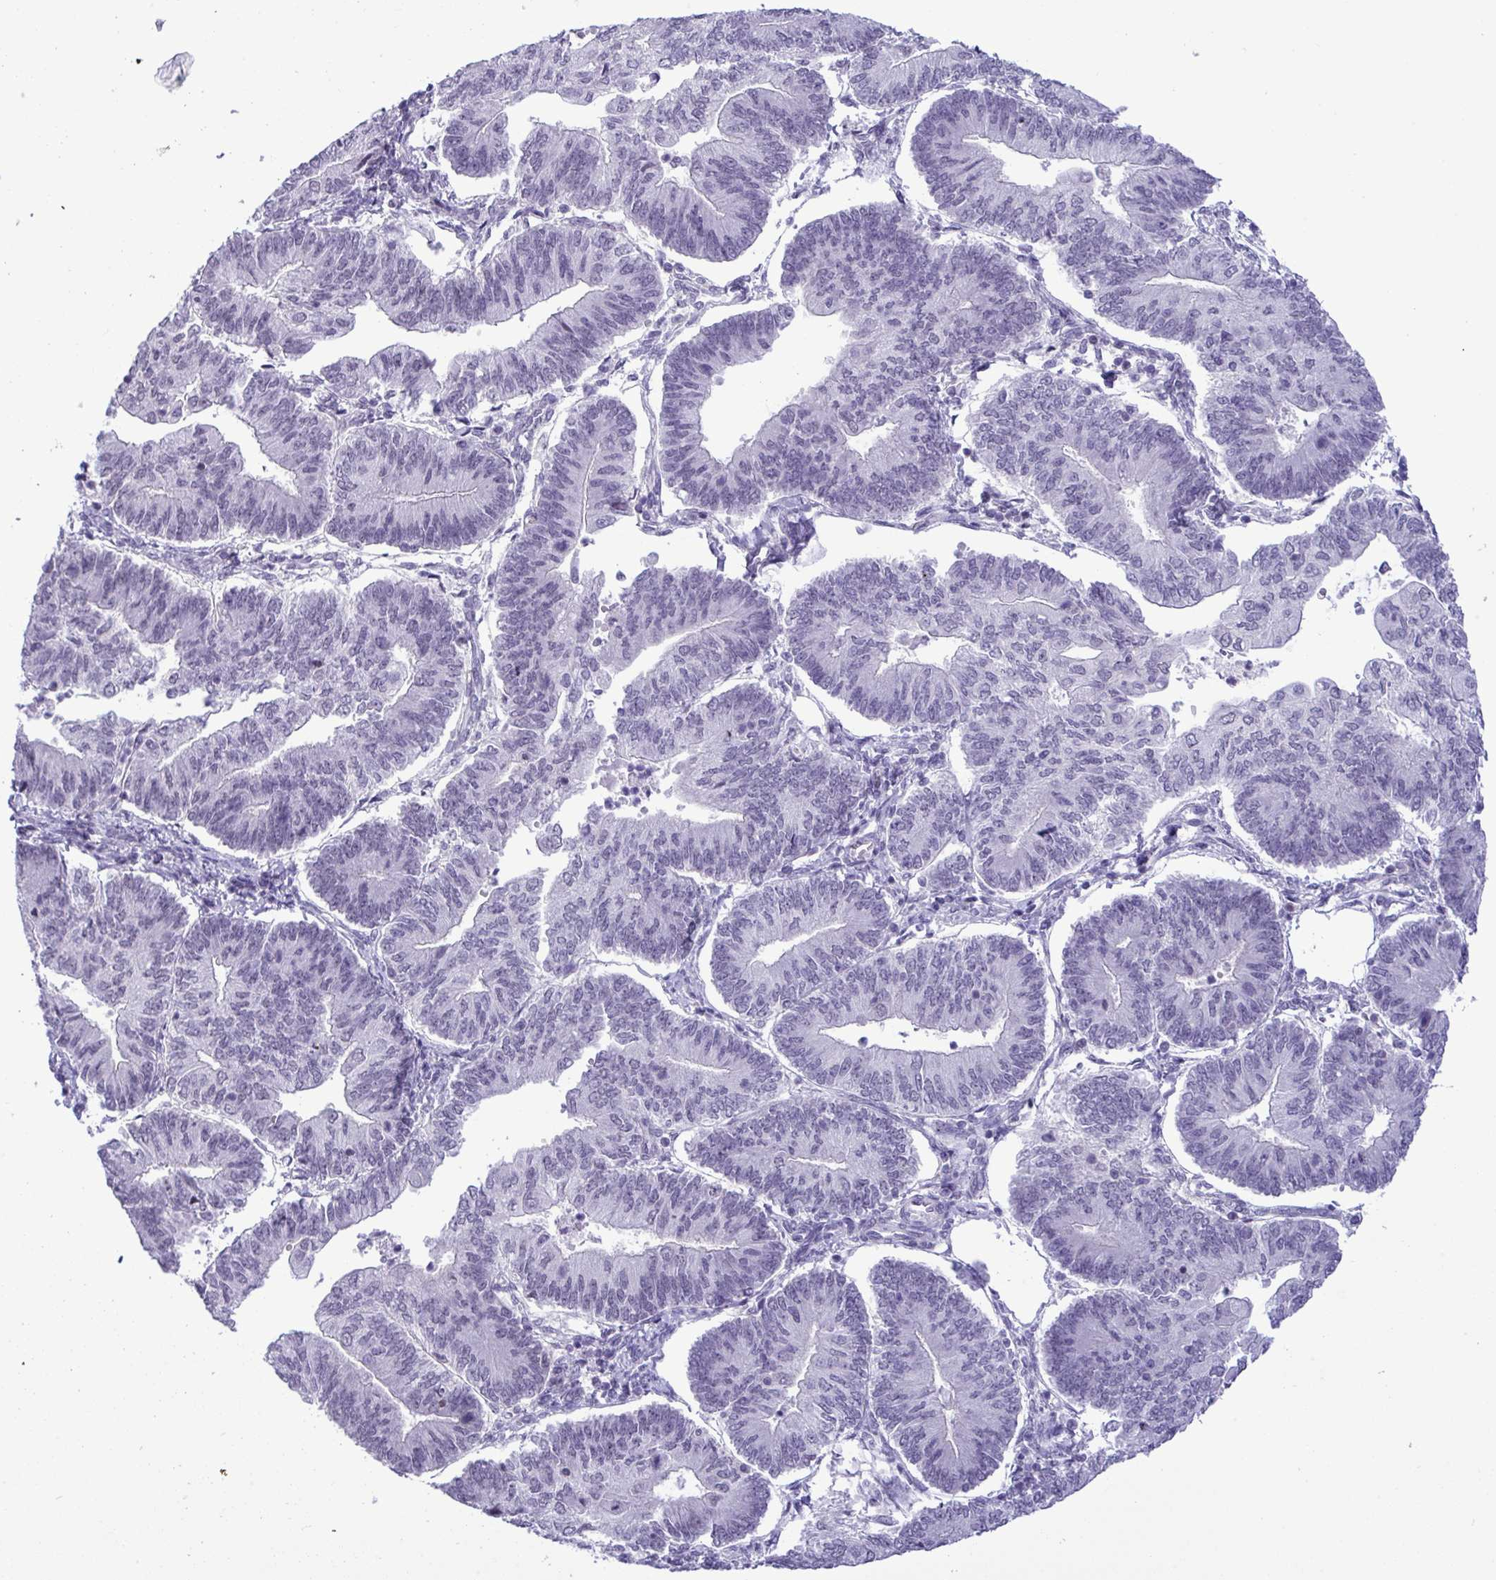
{"staining": {"intensity": "negative", "quantity": "none", "location": "none"}, "tissue": "endometrial cancer", "cell_type": "Tumor cells", "image_type": "cancer", "snomed": [{"axis": "morphology", "description": "Adenocarcinoma, NOS"}, {"axis": "topography", "description": "Endometrium"}], "caption": "Tumor cells show no significant protein staining in endometrial cancer.", "gene": "YBX2", "patient": {"sex": "female", "age": 65}}